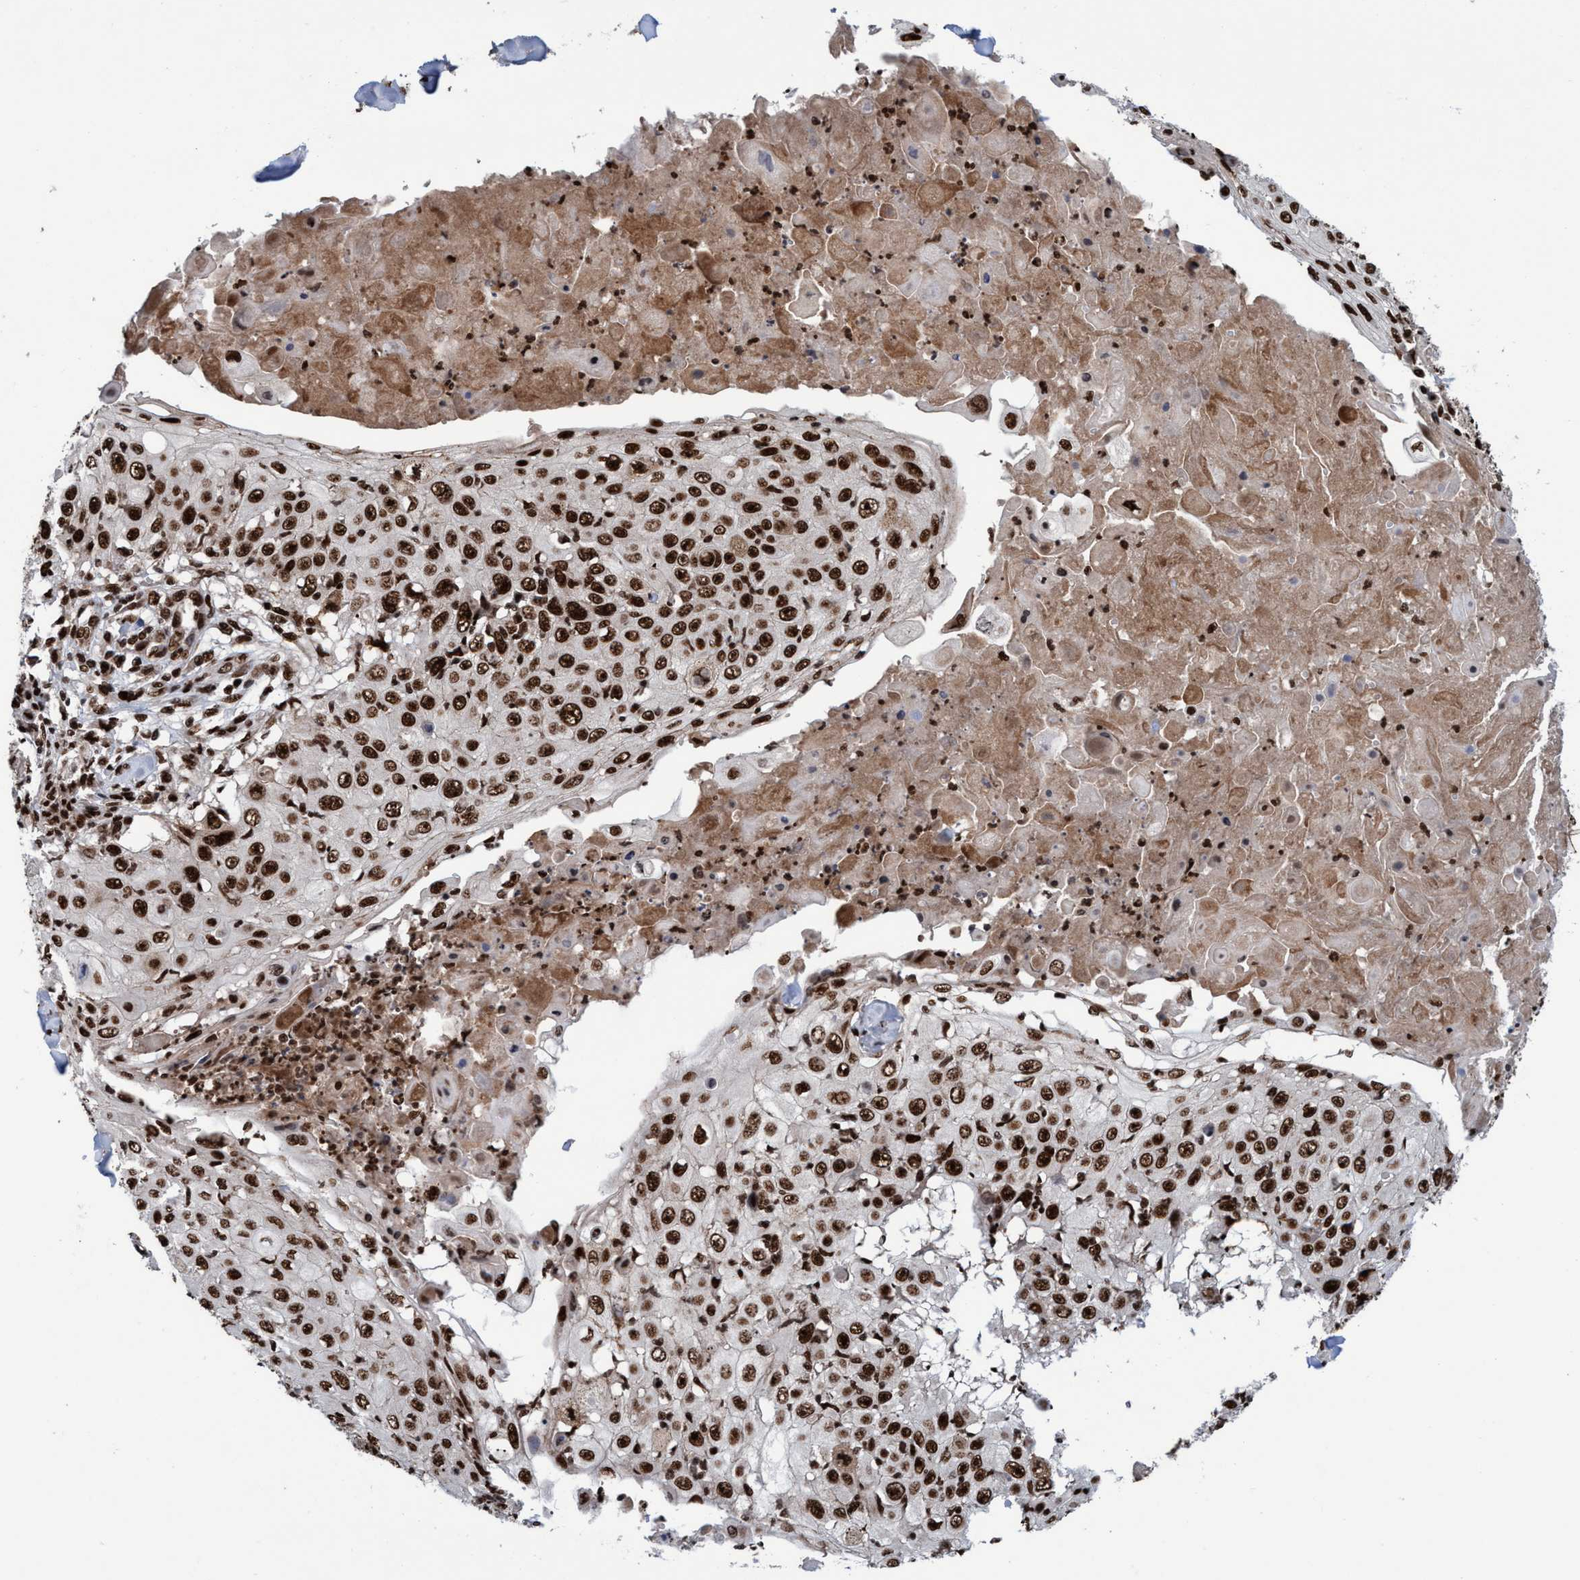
{"staining": {"intensity": "strong", "quantity": ">75%", "location": "nuclear"}, "tissue": "skin cancer", "cell_type": "Tumor cells", "image_type": "cancer", "snomed": [{"axis": "morphology", "description": "Squamous cell carcinoma, NOS"}, {"axis": "topography", "description": "Skin"}], "caption": "Squamous cell carcinoma (skin) stained with a brown dye exhibits strong nuclear positive staining in approximately >75% of tumor cells.", "gene": "TOPBP1", "patient": {"sex": "male", "age": 86}}